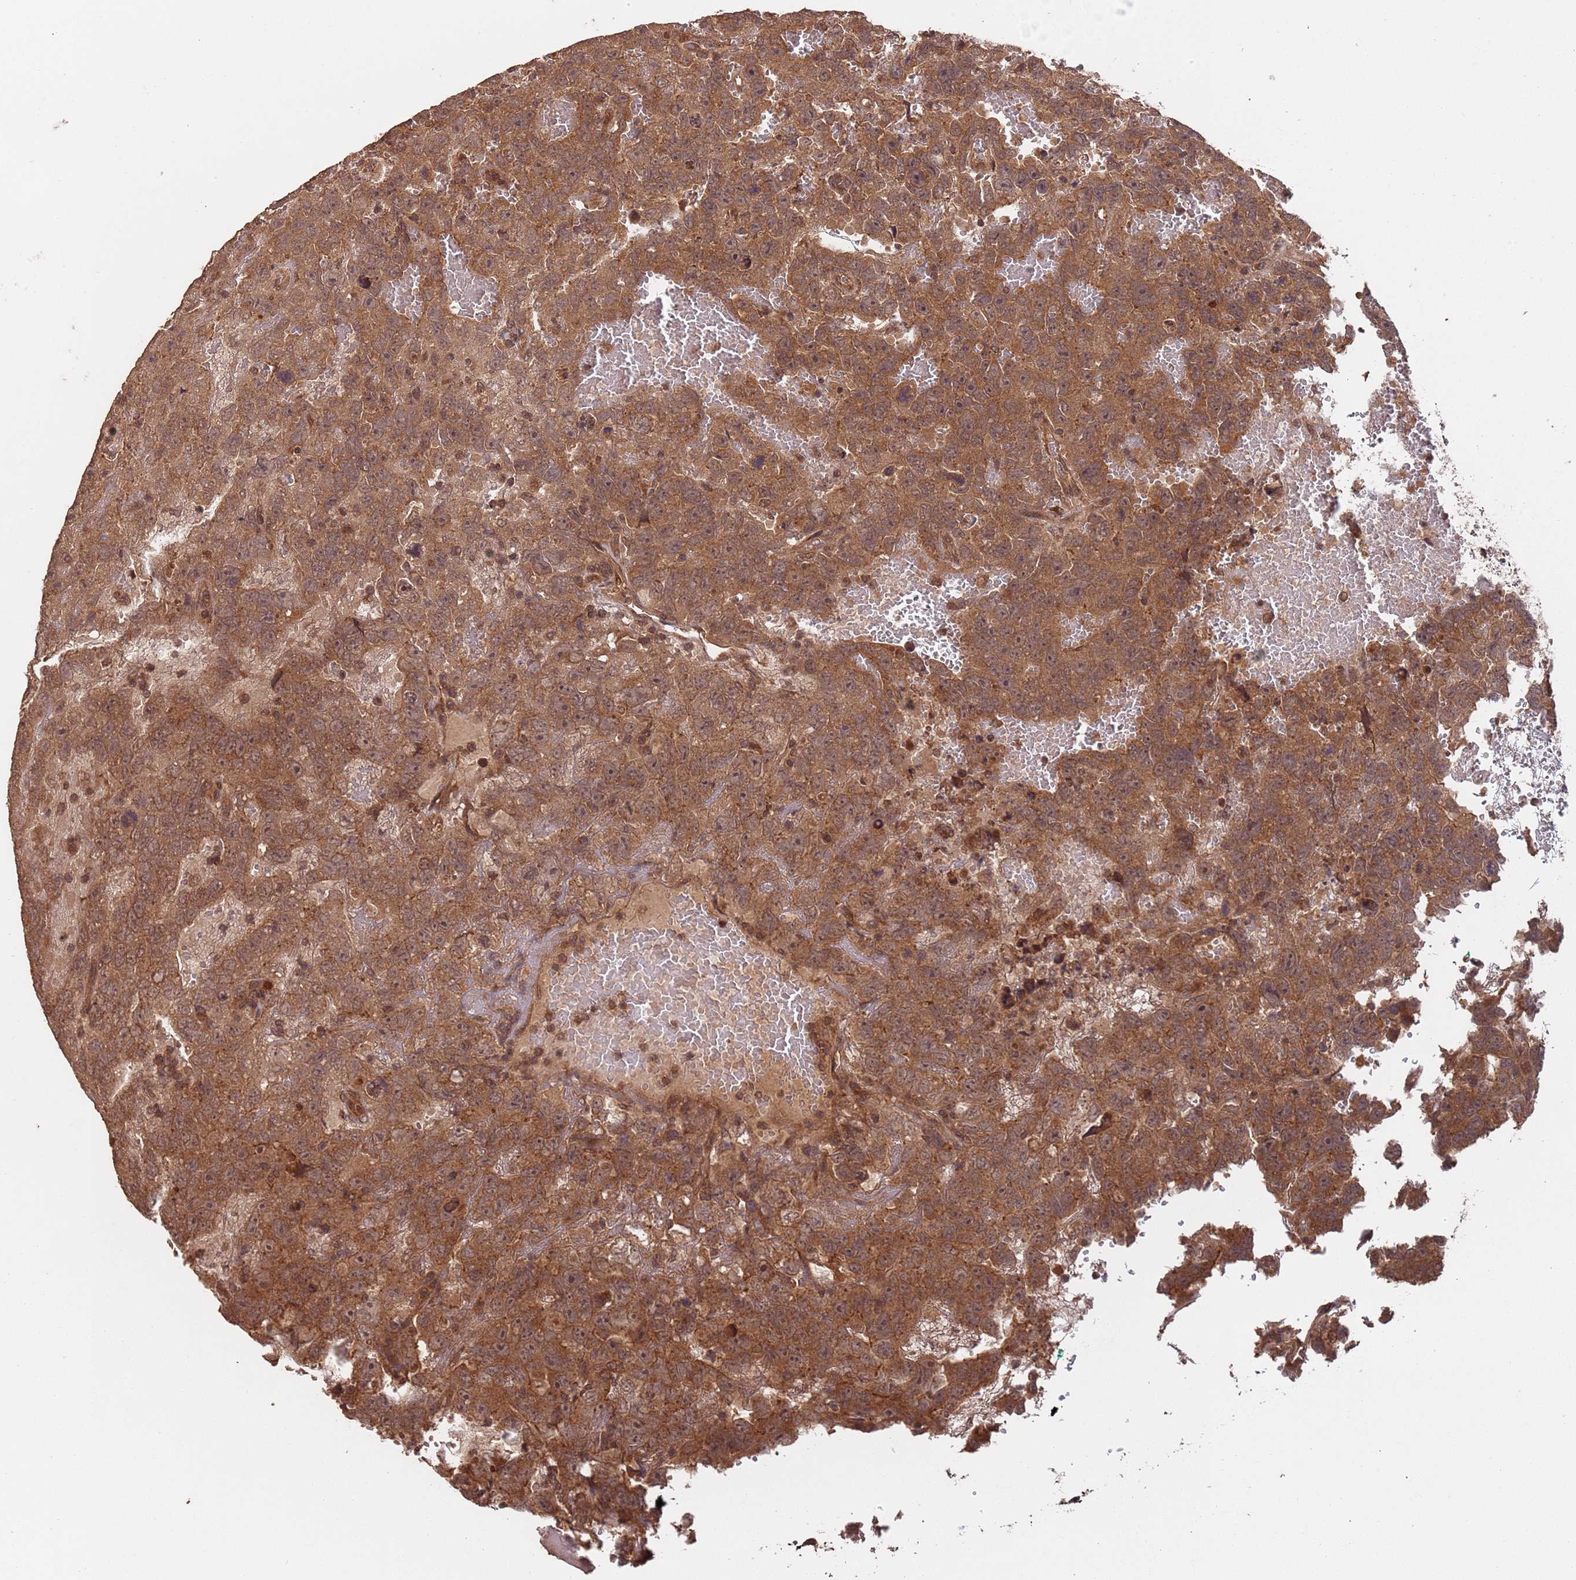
{"staining": {"intensity": "moderate", "quantity": ">75%", "location": "cytoplasmic/membranous,nuclear"}, "tissue": "testis cancer", "cell_type": "Tumor cells", "image_type": "cancer", "snomed": [{"axis": "morphology", "description": "Carcinoma, Embryonal, NOS"}, {"axis": "topography", "description": "Testis"}], "caption": "High-magnification brightfield microscopy of testis cancer (embryonal carcinoma) stained with DAB (brown) and counterstained with hematoxylin (blue). tumor cells exhibit moderate cytoplasmic/membranous and nuclear expression is present in about>75% of cells.", "gene": "ERI1", "patient": {"sex": "male", "age": 45}}